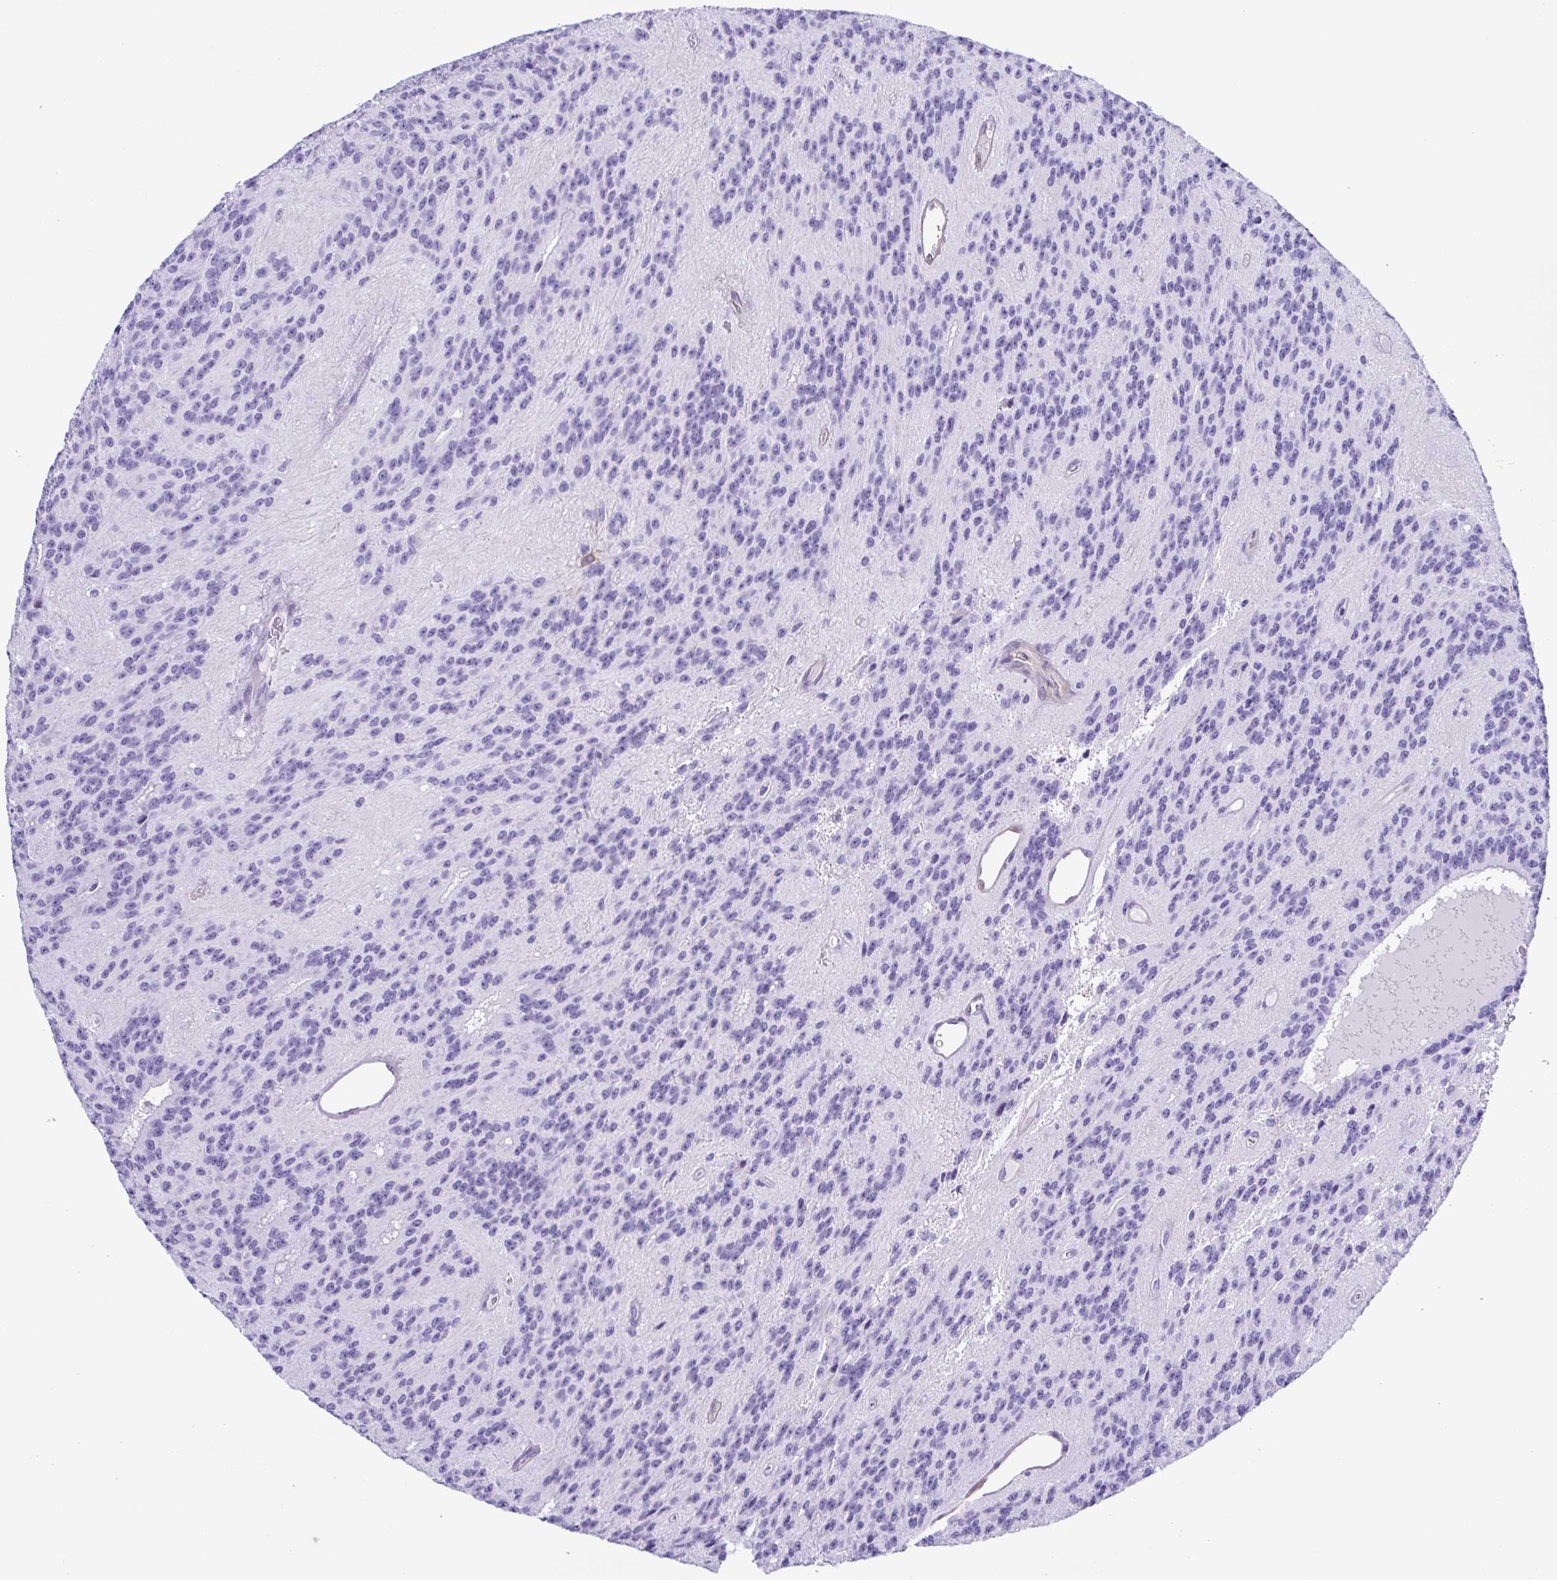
{"staining": {"intensity": "negative", "quantity": "none", "location": "none"}, "tissue": "glioma", "cell_type": "Tumor cells", "image_type": "cancer", "snomed": [{"axis": "morphology", "description": "Glioma, malignant, Low grade"}, {"axis": "topography", "description": "Brain"}], "caption": "This histopathology image is of malignant low-grade glioma stained with immunohistochemistry to label a protein in brown with the nuclei are counter-stained blue. There is no expression in tumor cells.", "gene": "GPR17", "patient": {"sex": "male", "age": 31}}